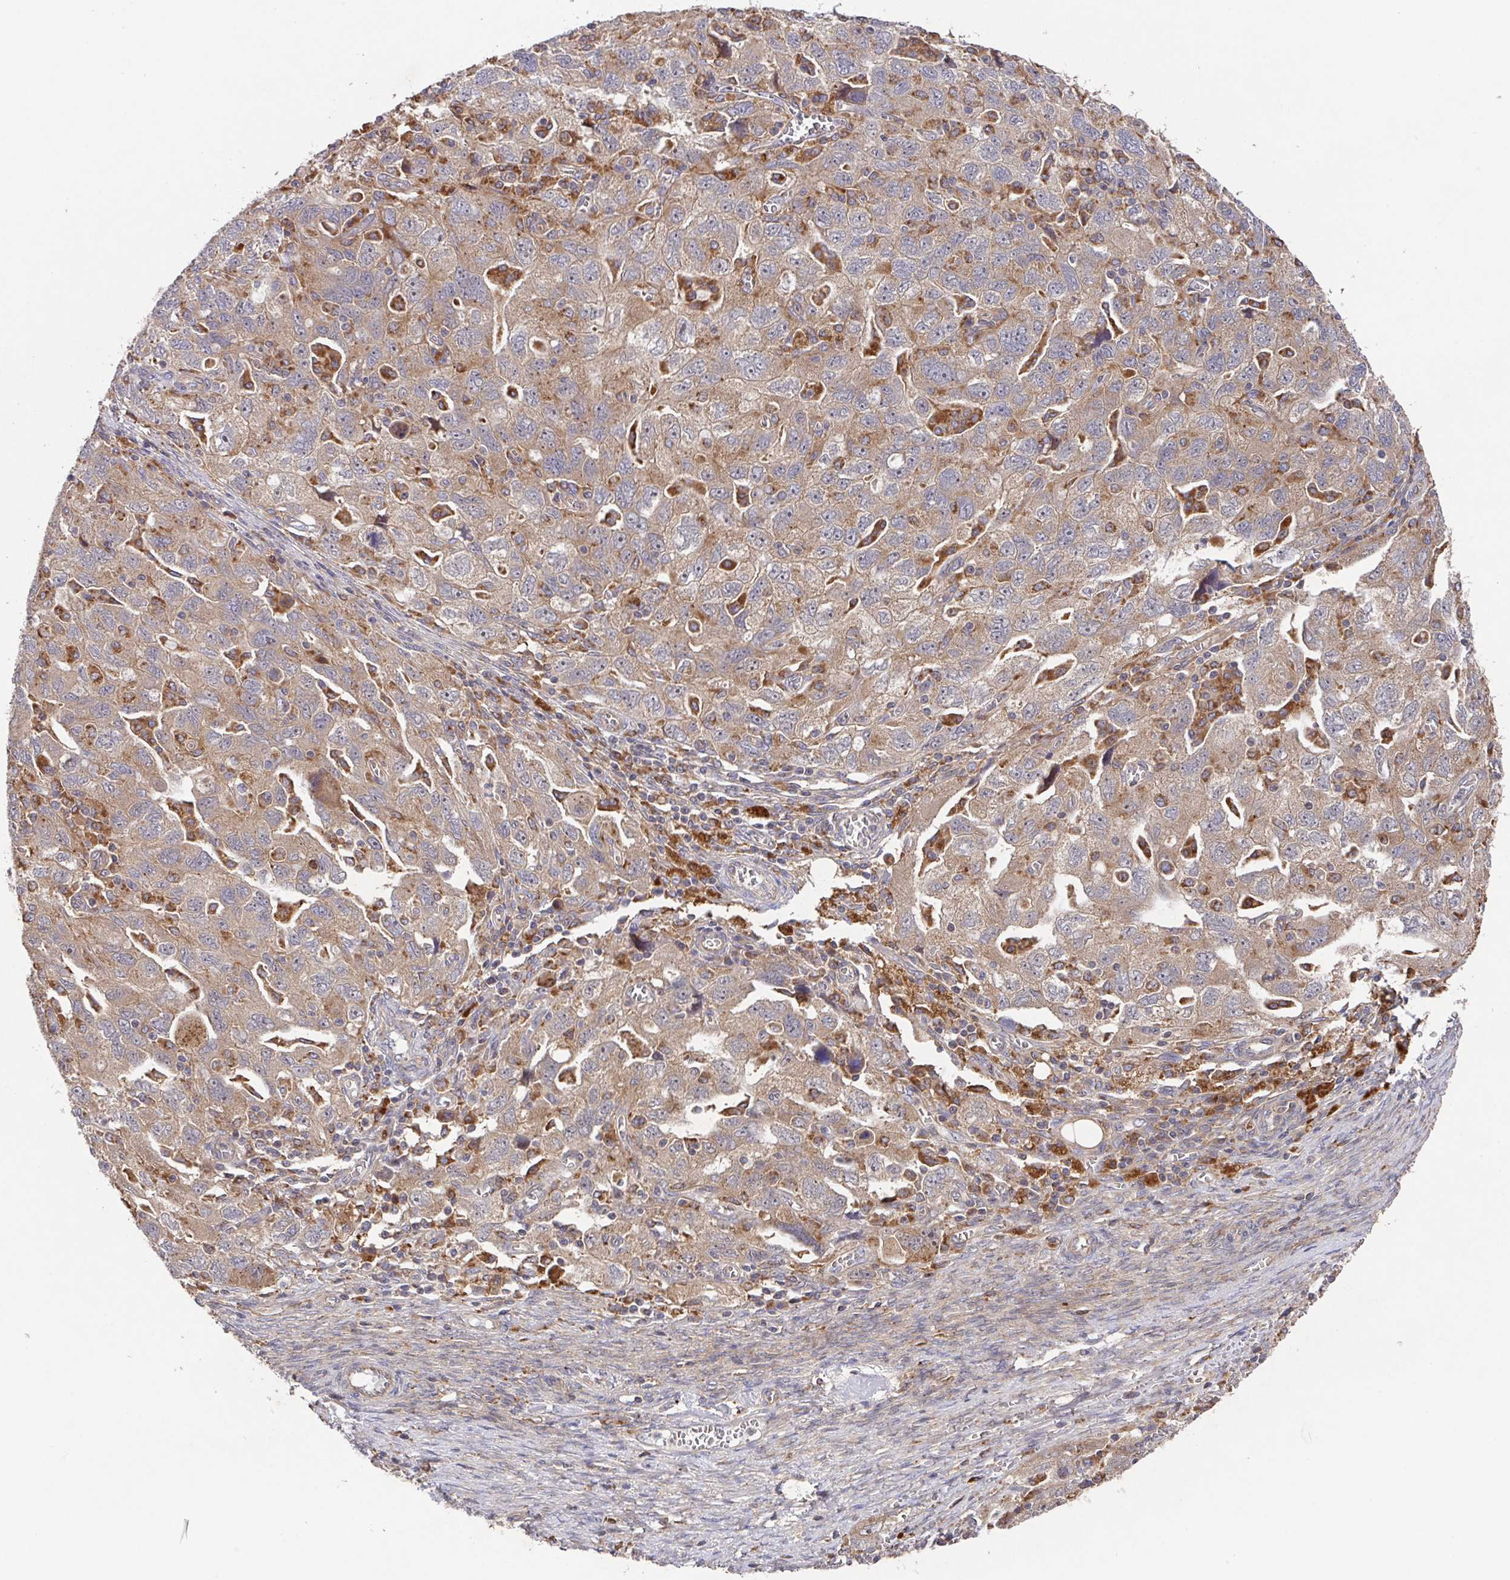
{"staining": {"intensity": "moderate", "quantity": ">75%", "location": "cytoplasmic/membranous"}, "tissue": "ovarian cancer", "cell_type": "Tumor cells", "image_type": "cancer", "snomed": [{"axis": "morphology", "description": "Carcinoma, NOS"}, {"axis": "morphology", "description": "Cystadenocarcinoma, serous, NOS"}, {"axis": "topography", "description": "Ovary"}], "caption": "Immunohistochemistry of ovarian cancer (carcinoma) demonstrates medium levels of moderate cytoplasmic/membranous expression in approximately >75% of tumor cells.", "gene": "TRIM14", "patient": {"sex": "female", "age": 69}}